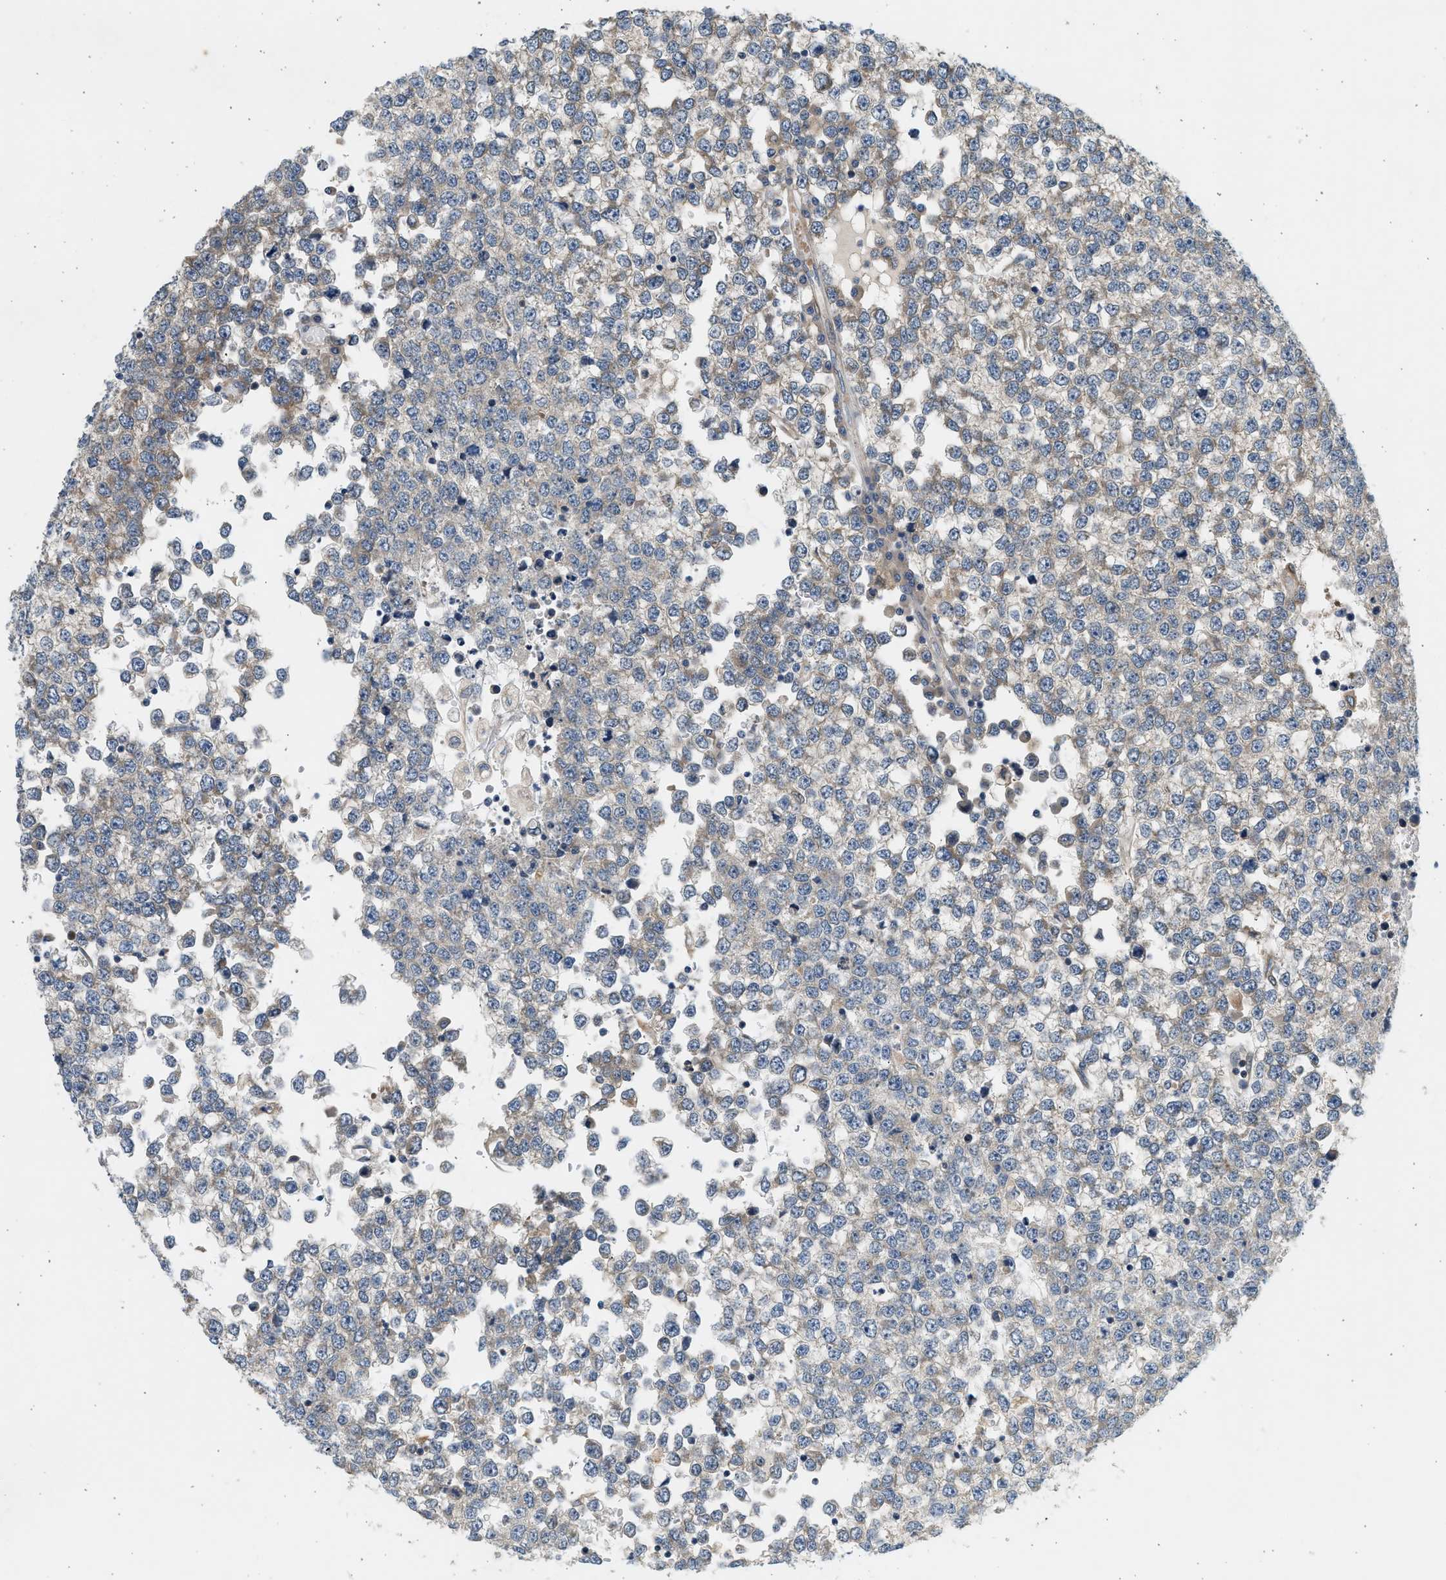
{"staining": {"intensity": "weak", "quantity": "25%-75%", "location": "cytoplasmic/membranous"}, "tissue": "testis cancer", "cell_type": "Tumor cells", "image_type": "cancer", "snomed": [{"axis": "morphology", "description": "Seminoma, NOS"}, {"axis": "topography", "description": "Testis"}], "caption": "High-magnification brightfield microscopy of testis seminoma stained with DAB (brown) and counterstained with hematoxylin (blue). tumor cells exhibit weak cytoplasmic/membranous staining is appreciated in about25%-75% of cells.", "gene": "KDELR2", "patient": {"sex": "male", "age": 65}}